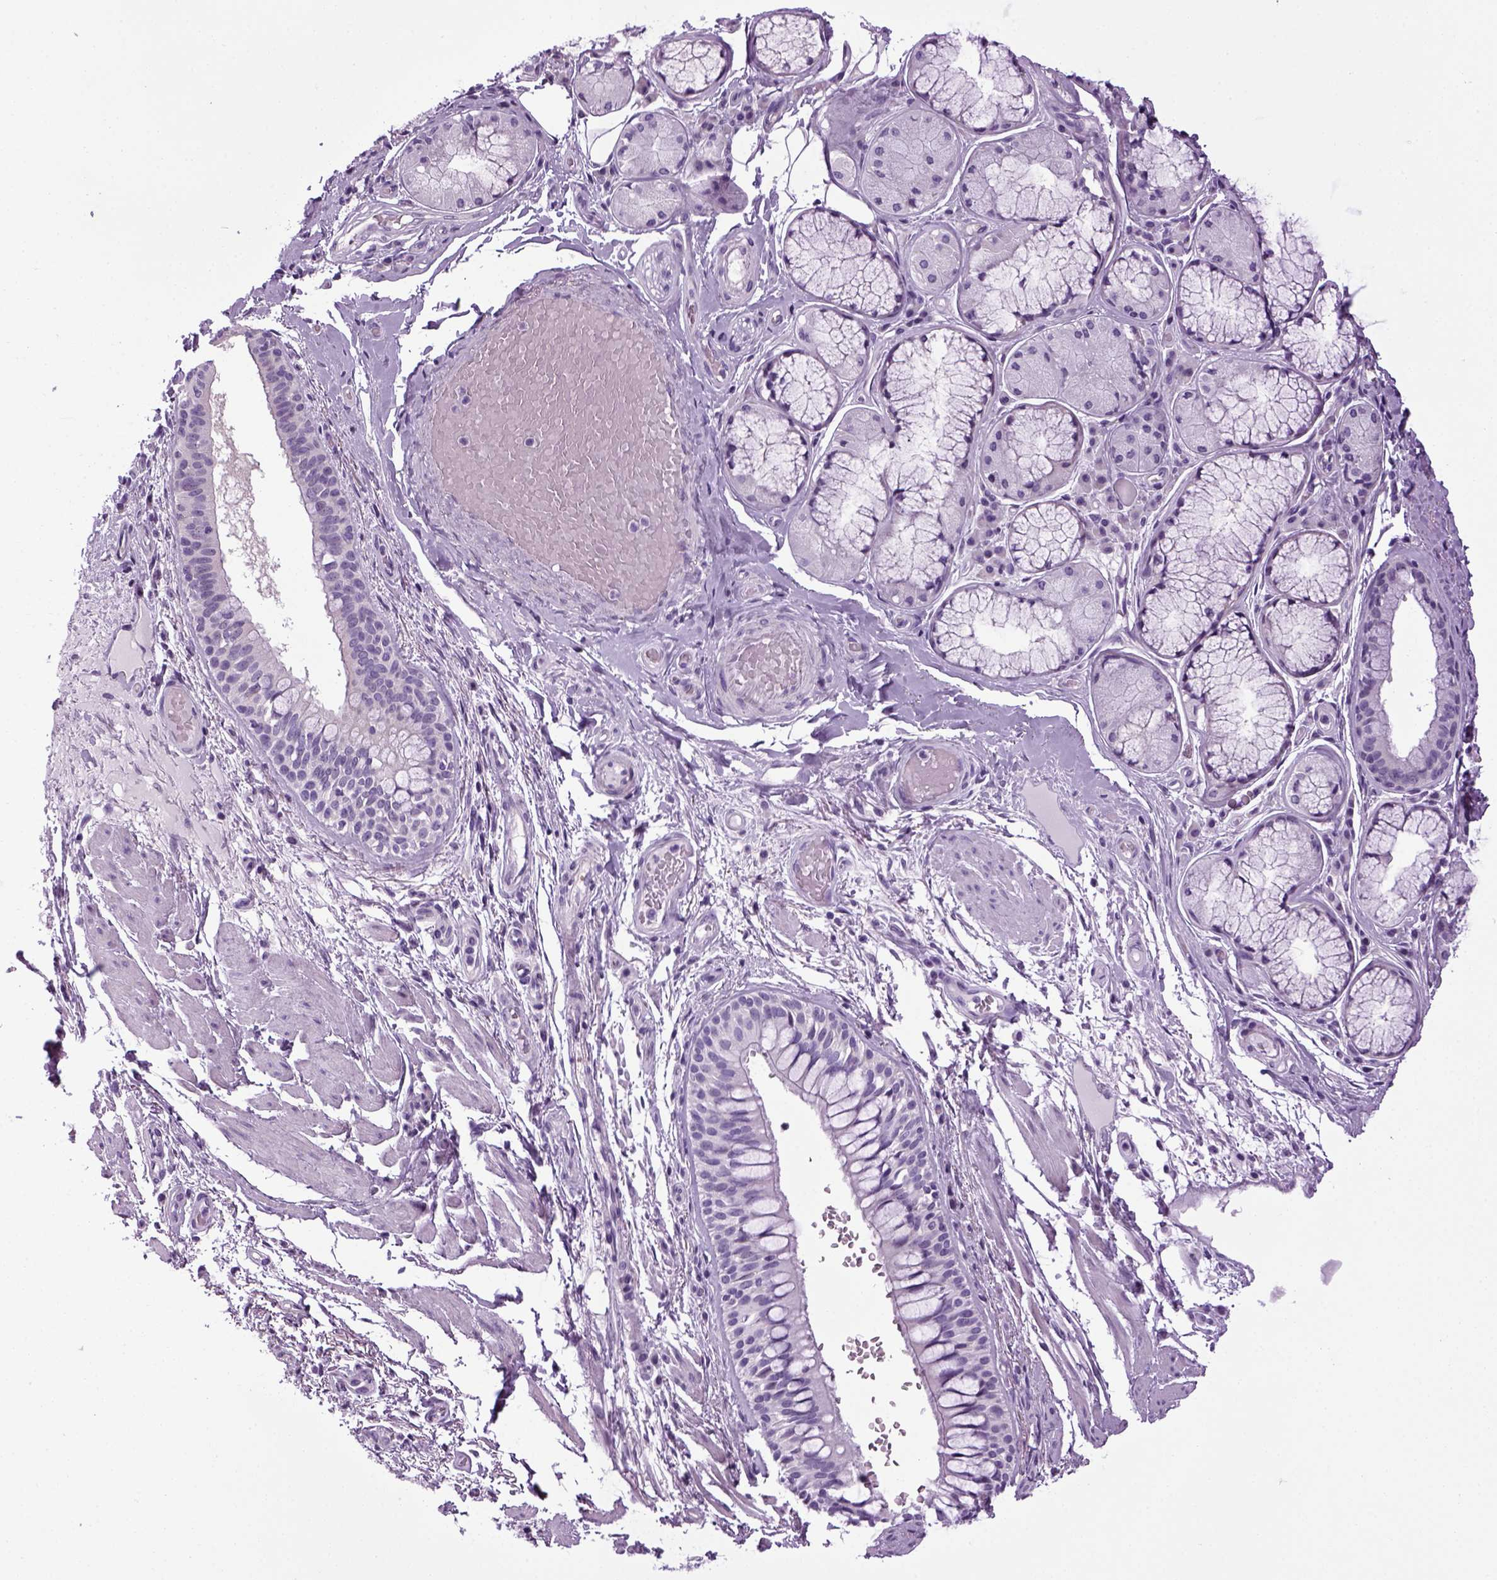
{"staining": {"intensity": "negative", "quantity": "none", "location": "none"}, "tissue": "soft tissue", "cell_type": "Fibroblasts", "image_type": "normal", "snomed": [{"axis": "morphology", "description": "Normal tissue, NOS"}, {"axis": "topography", "description": "Cartilage tissue"}, {"axis": "topography", "description": "Bronchus"}], "caption": "The micrograph demonstrates no significant positivity in fibroblasts of soft tissue.", "gene": "HMCN2", "patient": {"sex": "male", "age": 64}}